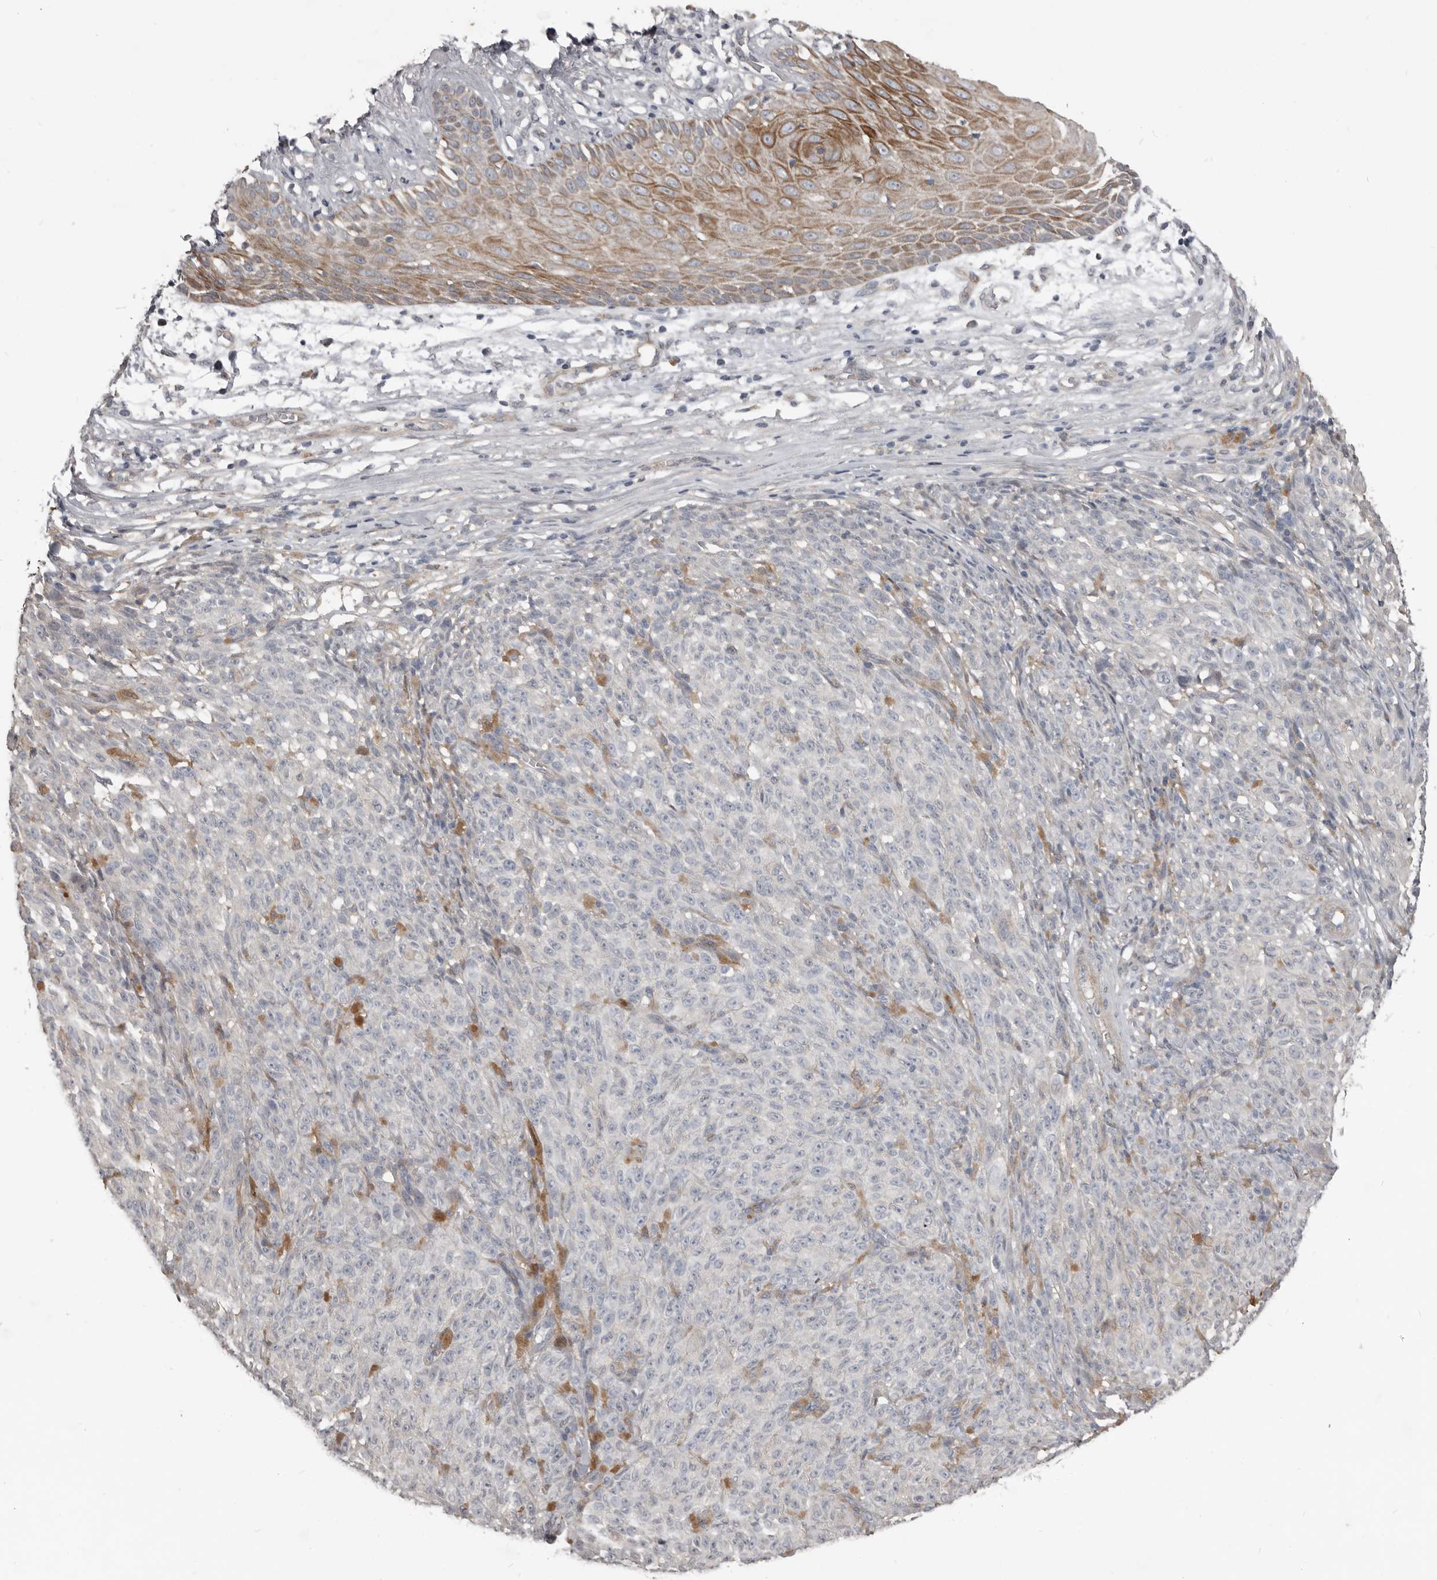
{"staining": {"intensity": "negative", "quantity": "none", "location": "none"}, "tissue": "melanoma", "cell_type": "Tumor cells", "image_type": "cancer", "snomed": [{"axis": "morphology", "description": "Malignant melanoma, NOS"}, {"axis": "topography", "description": "Skin"}], "caption": "The image displays no staining of tumor cells in melanoma.", "gene": "KCNJ8", "patient": {"sex": "female", "age": 82}}